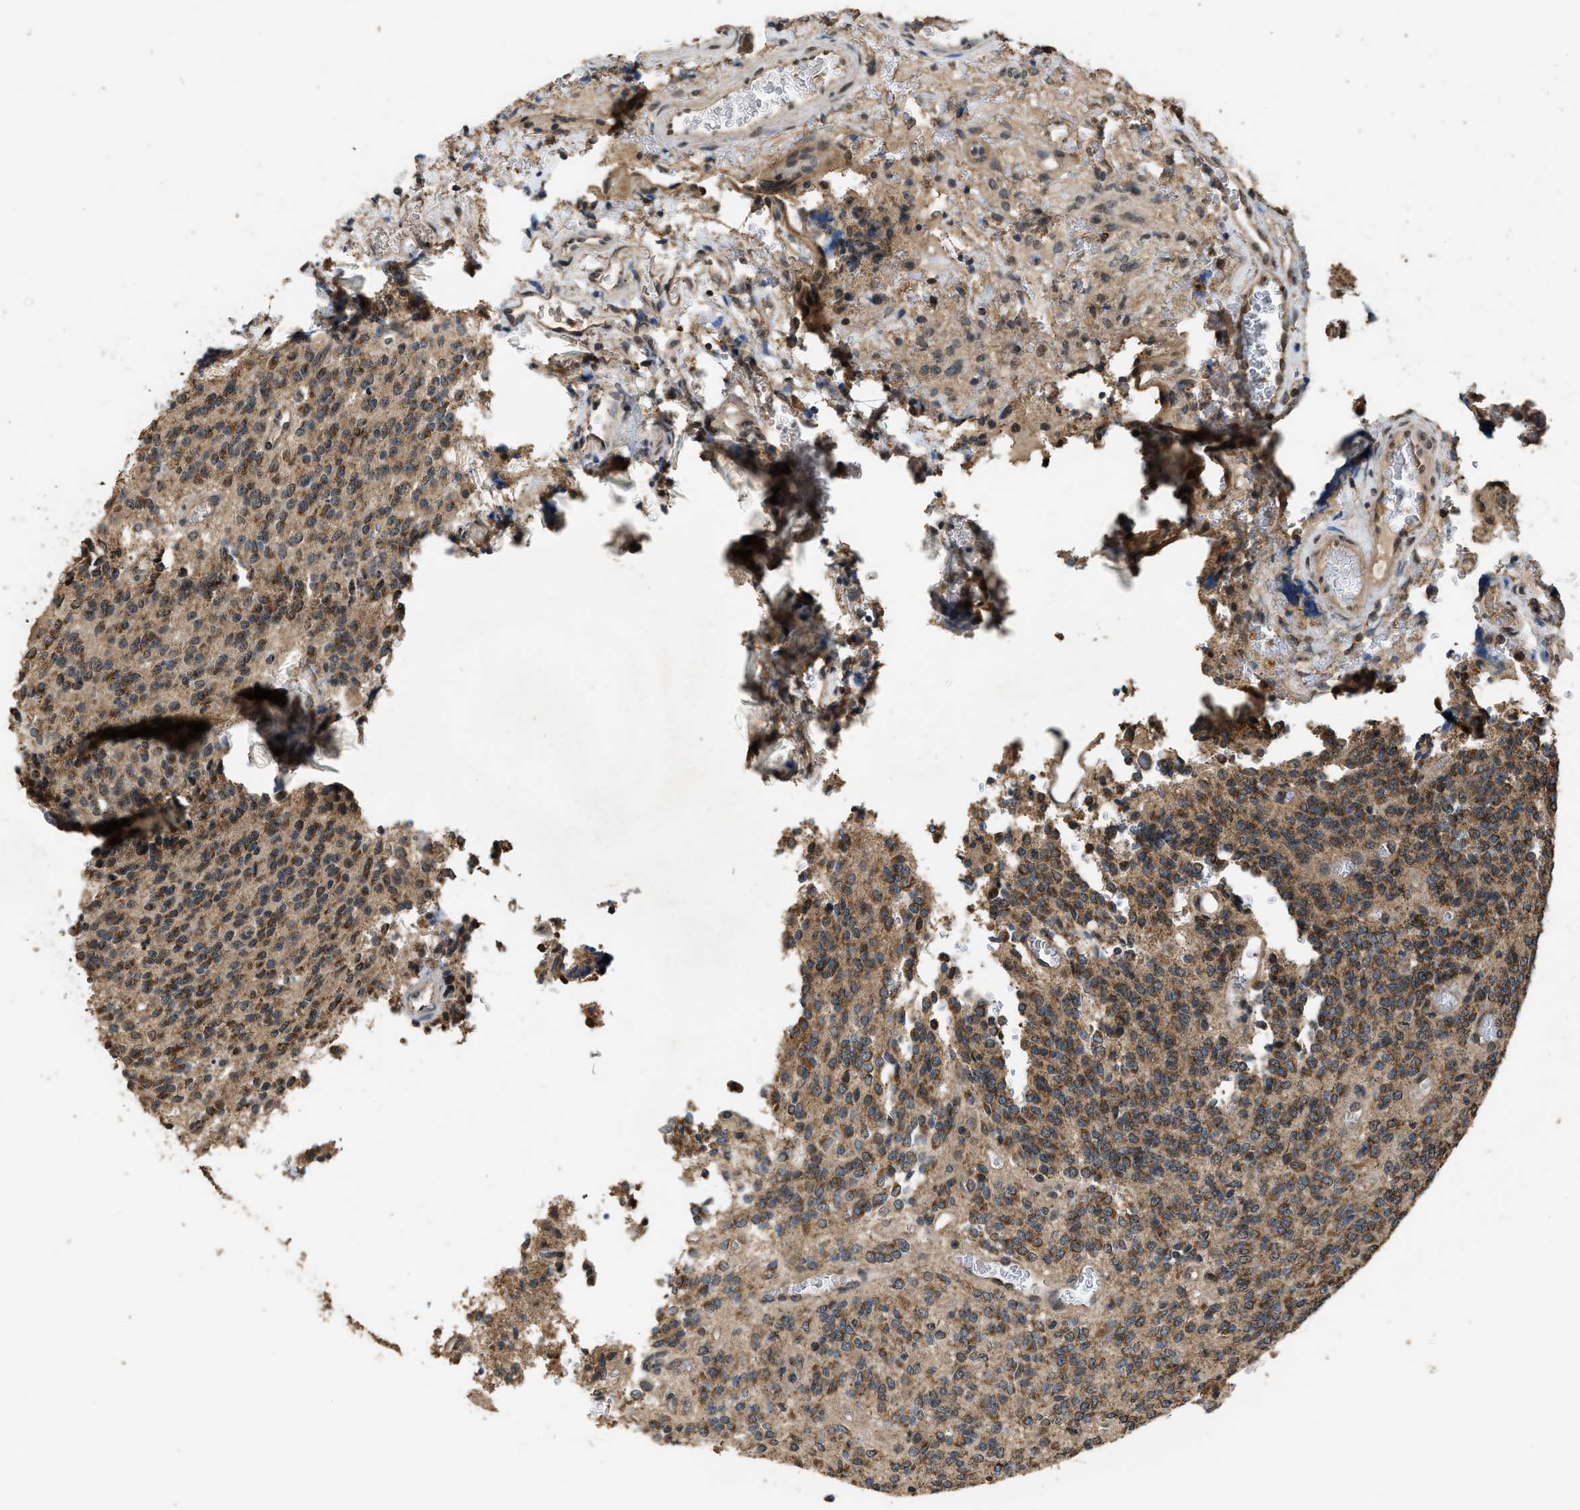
{"staining": {"intensity": "moderate", "quantity": ">75%", "location": "cytoplasmic/membranous"}, "tissue": "glioma", "cell_type": "Tumor cells", "image_type": "cancer", "snomed": [{"axis": "morphology", "description": "Glioma, malignant, High grade"}, {"axis": "topography", "description": "Brain"}], "caption": "Immunohistochemical staining of human glioma exhibits moderate cytoplasmic/membranous protein staining in approximately >75% of tumor cells. The staining was performed using DAB (3,3'-diaminobenzidine), with brown indicating positive protein expression. Nuclei are stained blue with hematoxylin.", "gene": "DENND6B", "patient": {"sex": "male", "age": 34}}